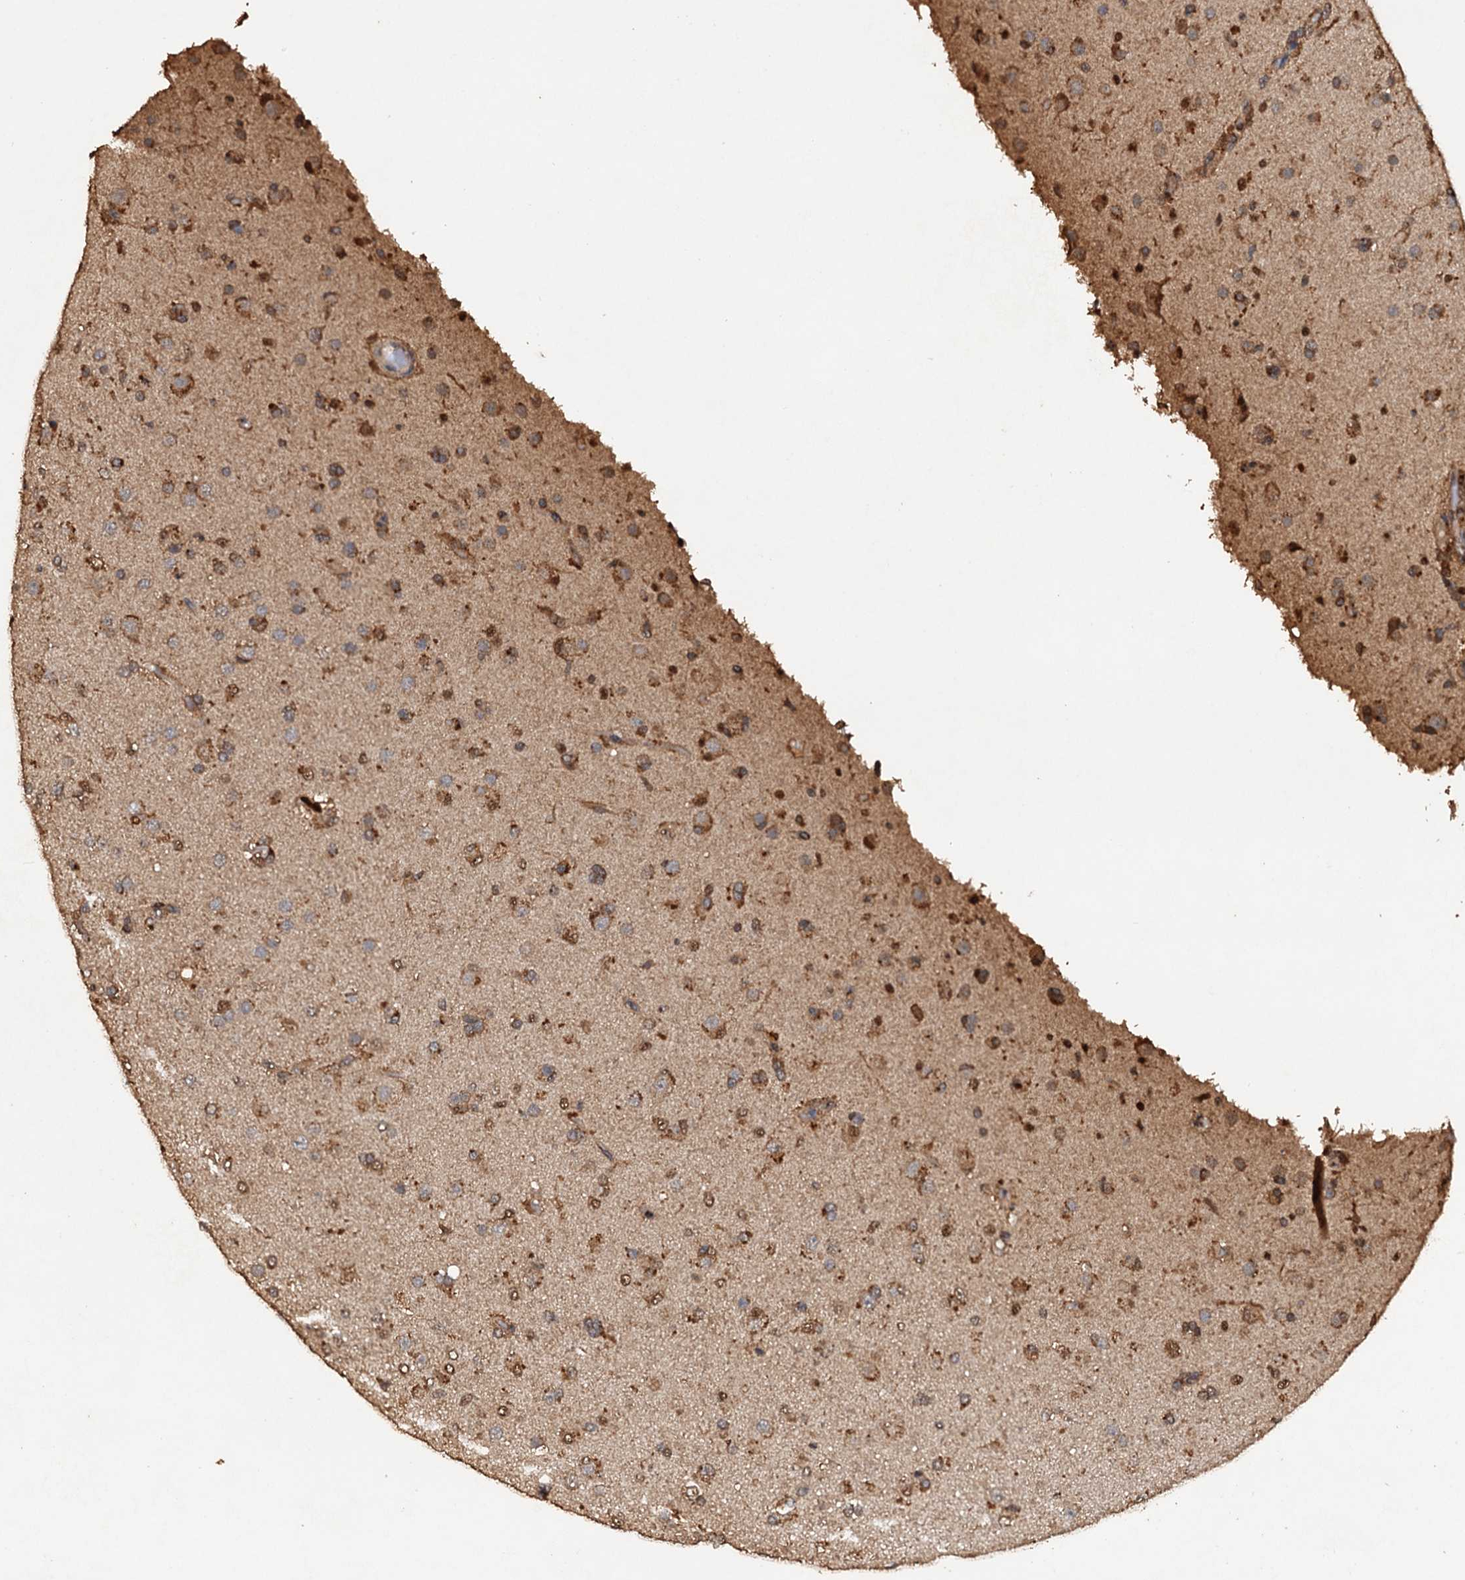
{"staining": {"intensity": "moderate", "quantity": "25%-75%", "location": "cytoplasmic/membranous"}, "tissue": "glioma", "cell_type": "Tumor cells", "image_type": "cancer", "snomed": [{"axis": "morphology", "description": "Glioma, malignant, Low grade"}, {"axis": "topography", "description": "Brain"}], "caption": "Malignant glioma (low-grade) stained with DAB (3,3'-diaminobenzidine) IHC reveals medium levels of moderate cytoplasmic/membranous positivity in about 25%-75% of tumor cells.", "gene": "PSMD9", "patient": {"sex": "male", "age": 65}}